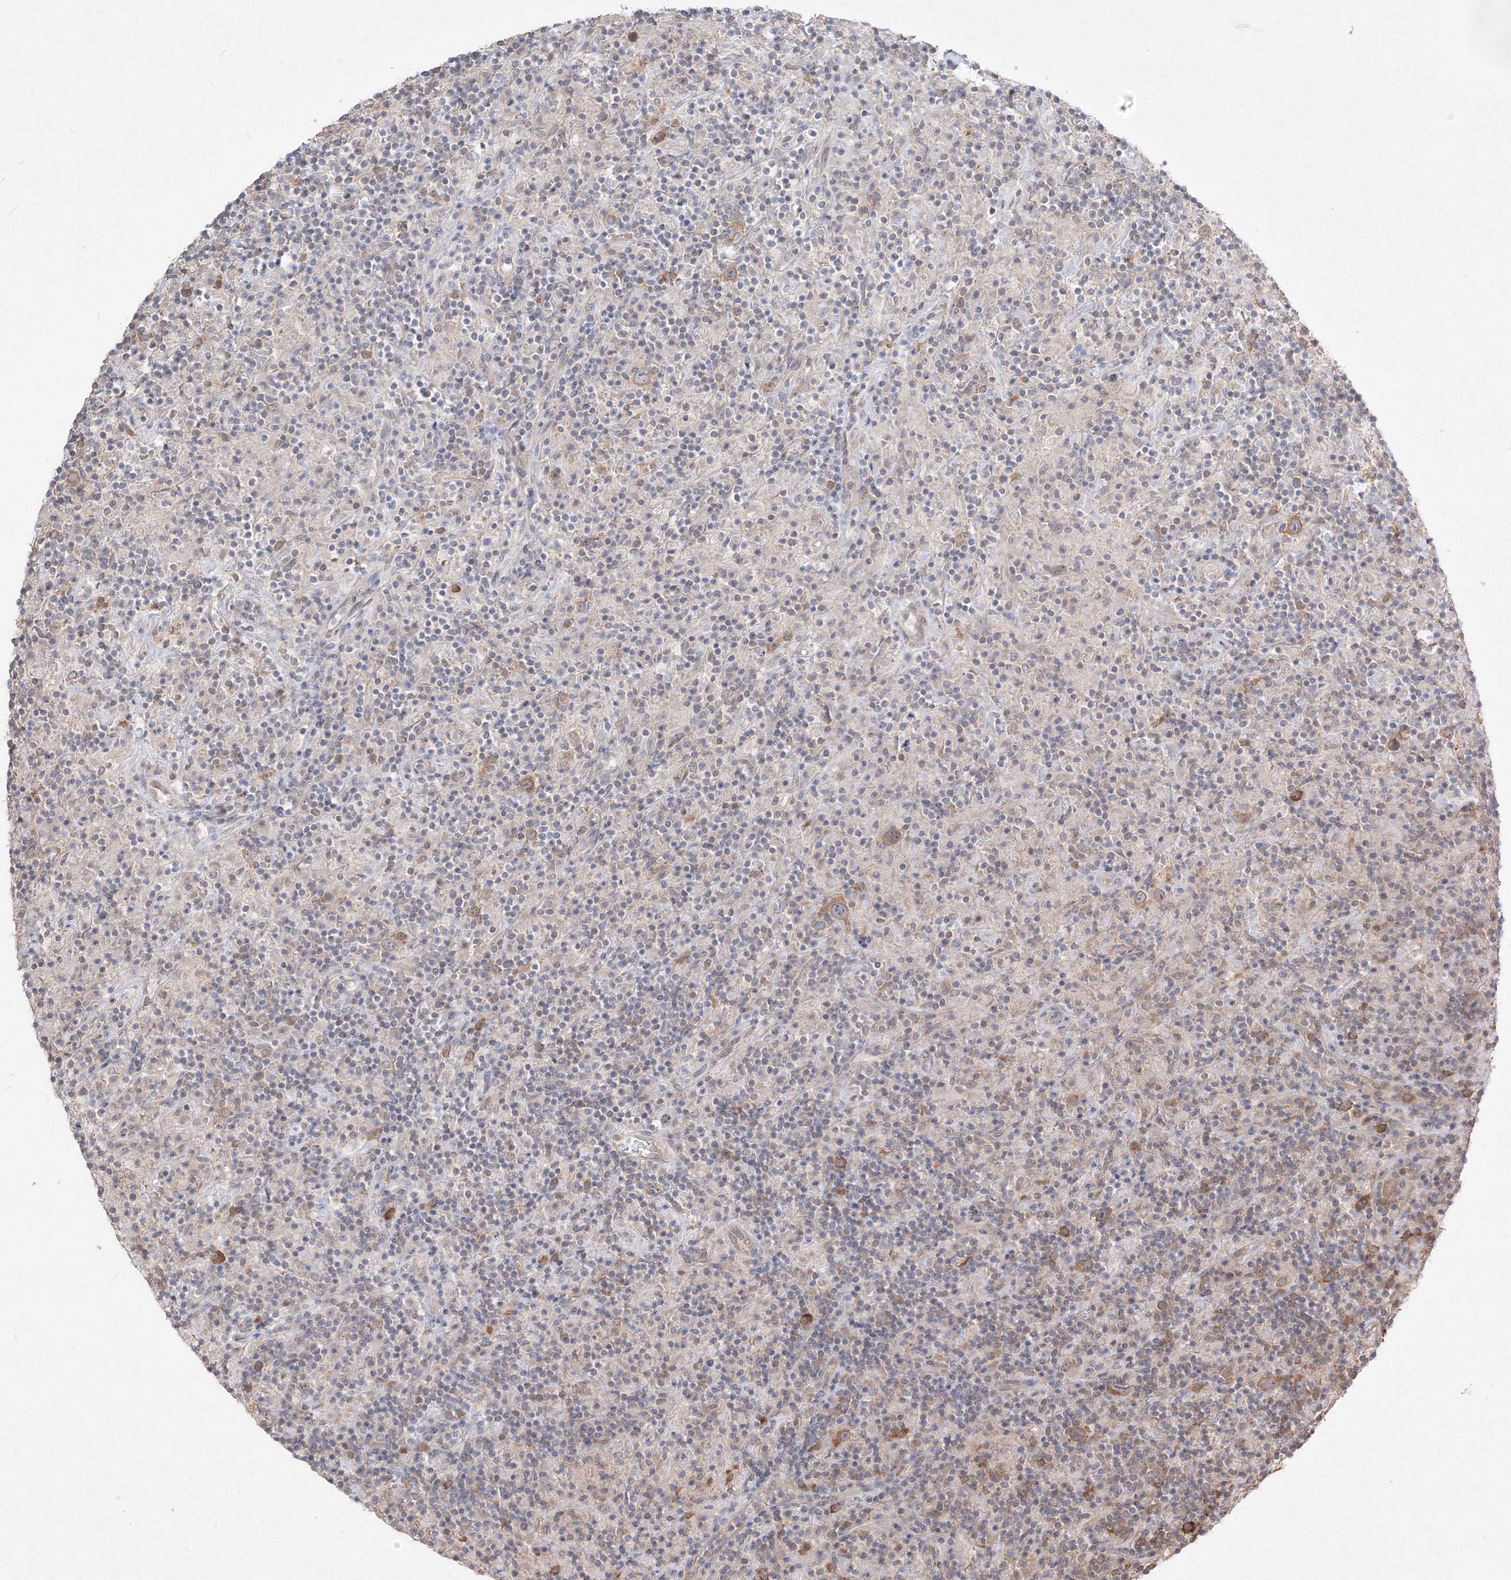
{"staining": {"intensity": "moderate", "quantity": ">75%", "location": "cytoplasmic/membranous"}, "tissue": "lymphoma", "cell_type": "Tumor cells", "image_type": "cancer", "snomed": [{"axis": "morphology", "description": "Hodgkin's disease, NOS"}, {"axis": "topography", "description": "Lymph node"}], "caption": "Hodgkin's disease was stained to show a protein in brown. There is medium levels of moderate cytoplasmic/membranous staining in about >75% of tumor cells. The protein of interest is shown in brown color, while the nuclei are stained blue.", "gene": "FBXL8", "patient": {"sex": "male", "age": 70}}